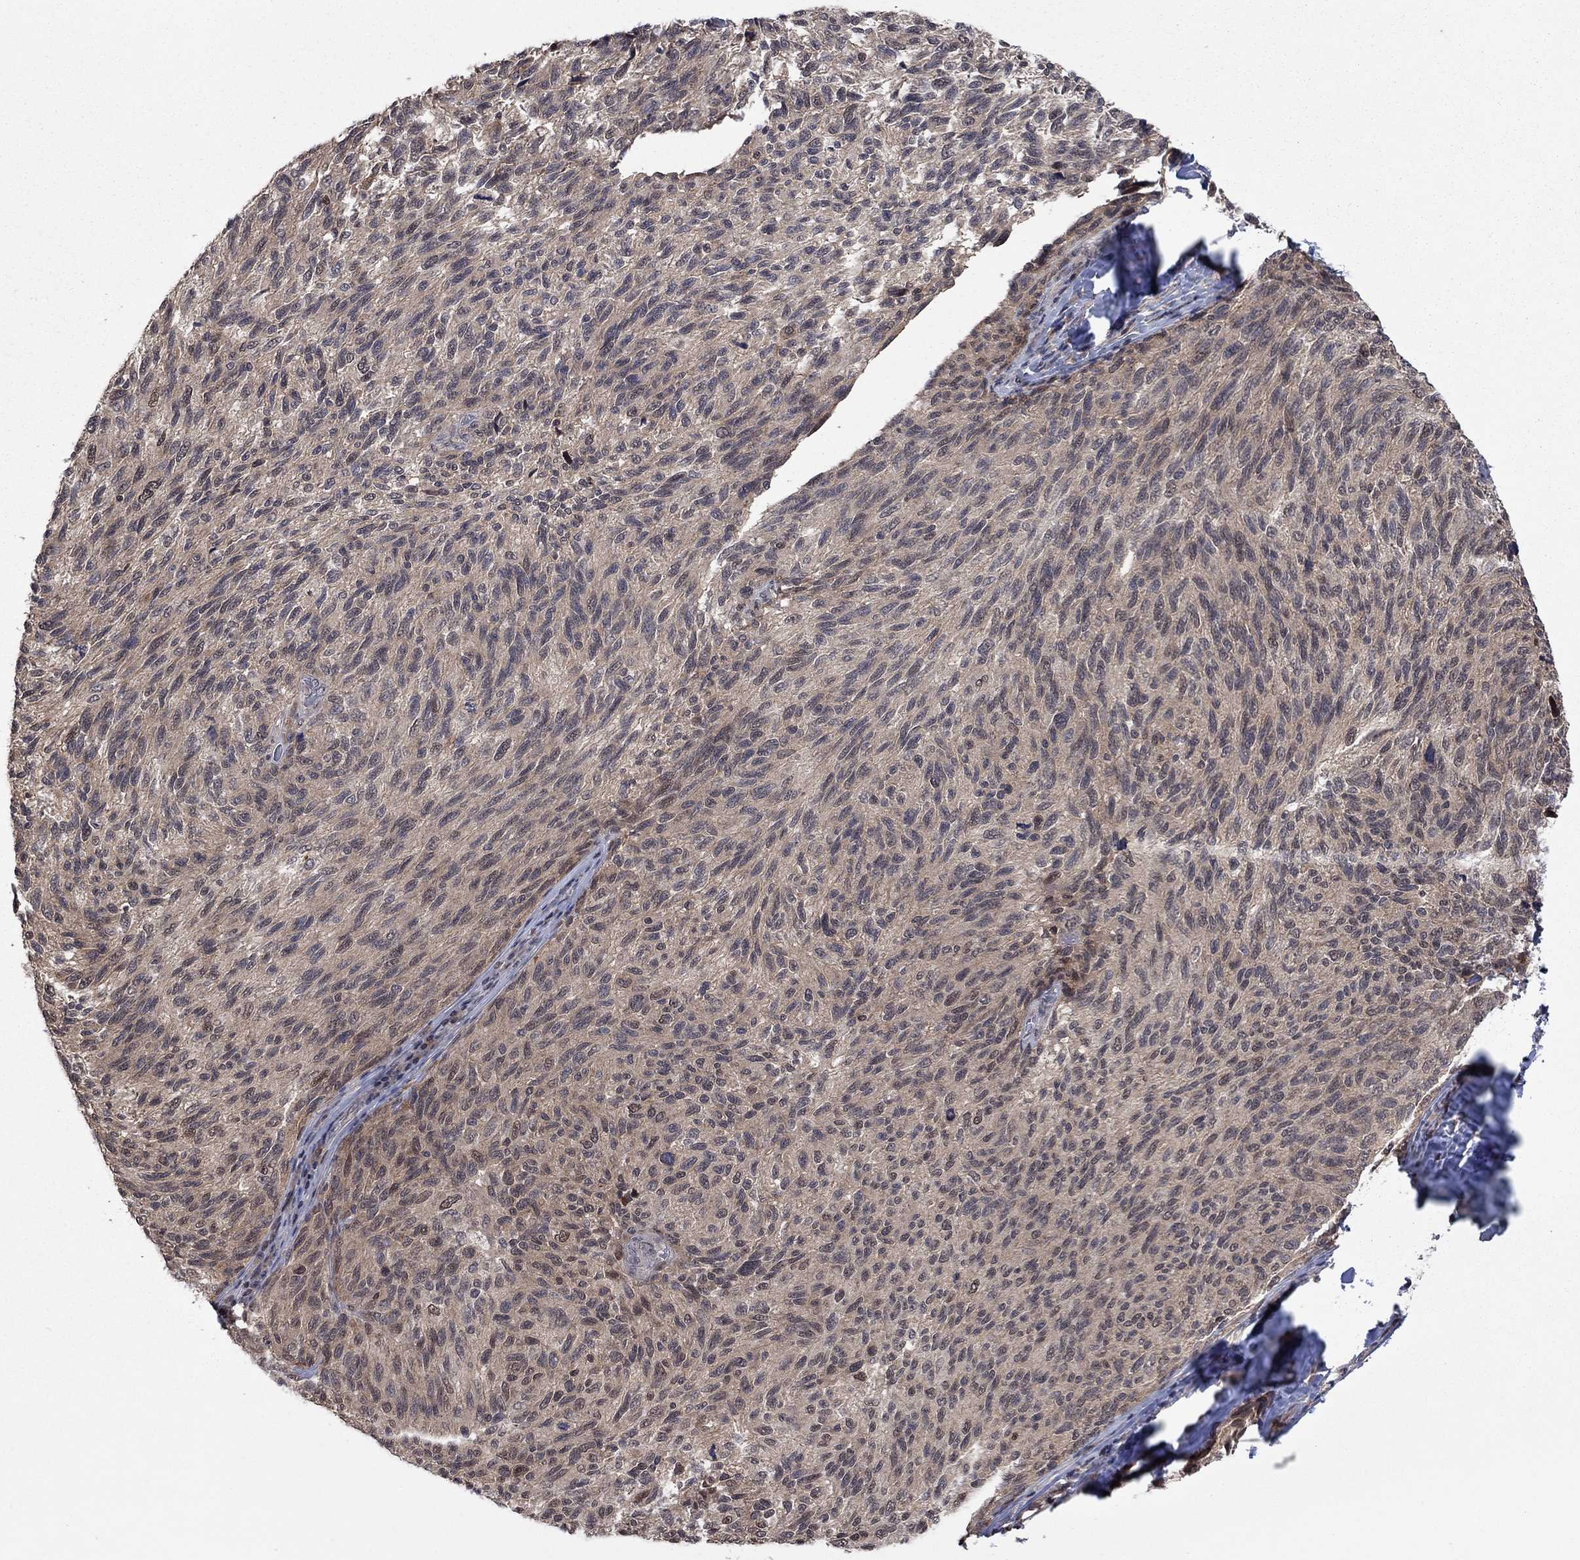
{"staining": {"intensity": "weak", "quantity": "25%-75%", "location": "cytoplasmic/membranous"}, "tissue": "melanoma", "cell_type": "Tumor cells", "image_type": "cancer", "snomed": [{"axis": "morphology", "description": "Malignant melanoma, NOS"}, {"axis": "topography", "description": "Skin"}], "caption": "A brown stain highlights weak cytoplasmic/membranous positivity of a protein in human melanoma tumor cells.", "gene": "IAH1", "patient": {"sex": "female", "age": 73}}